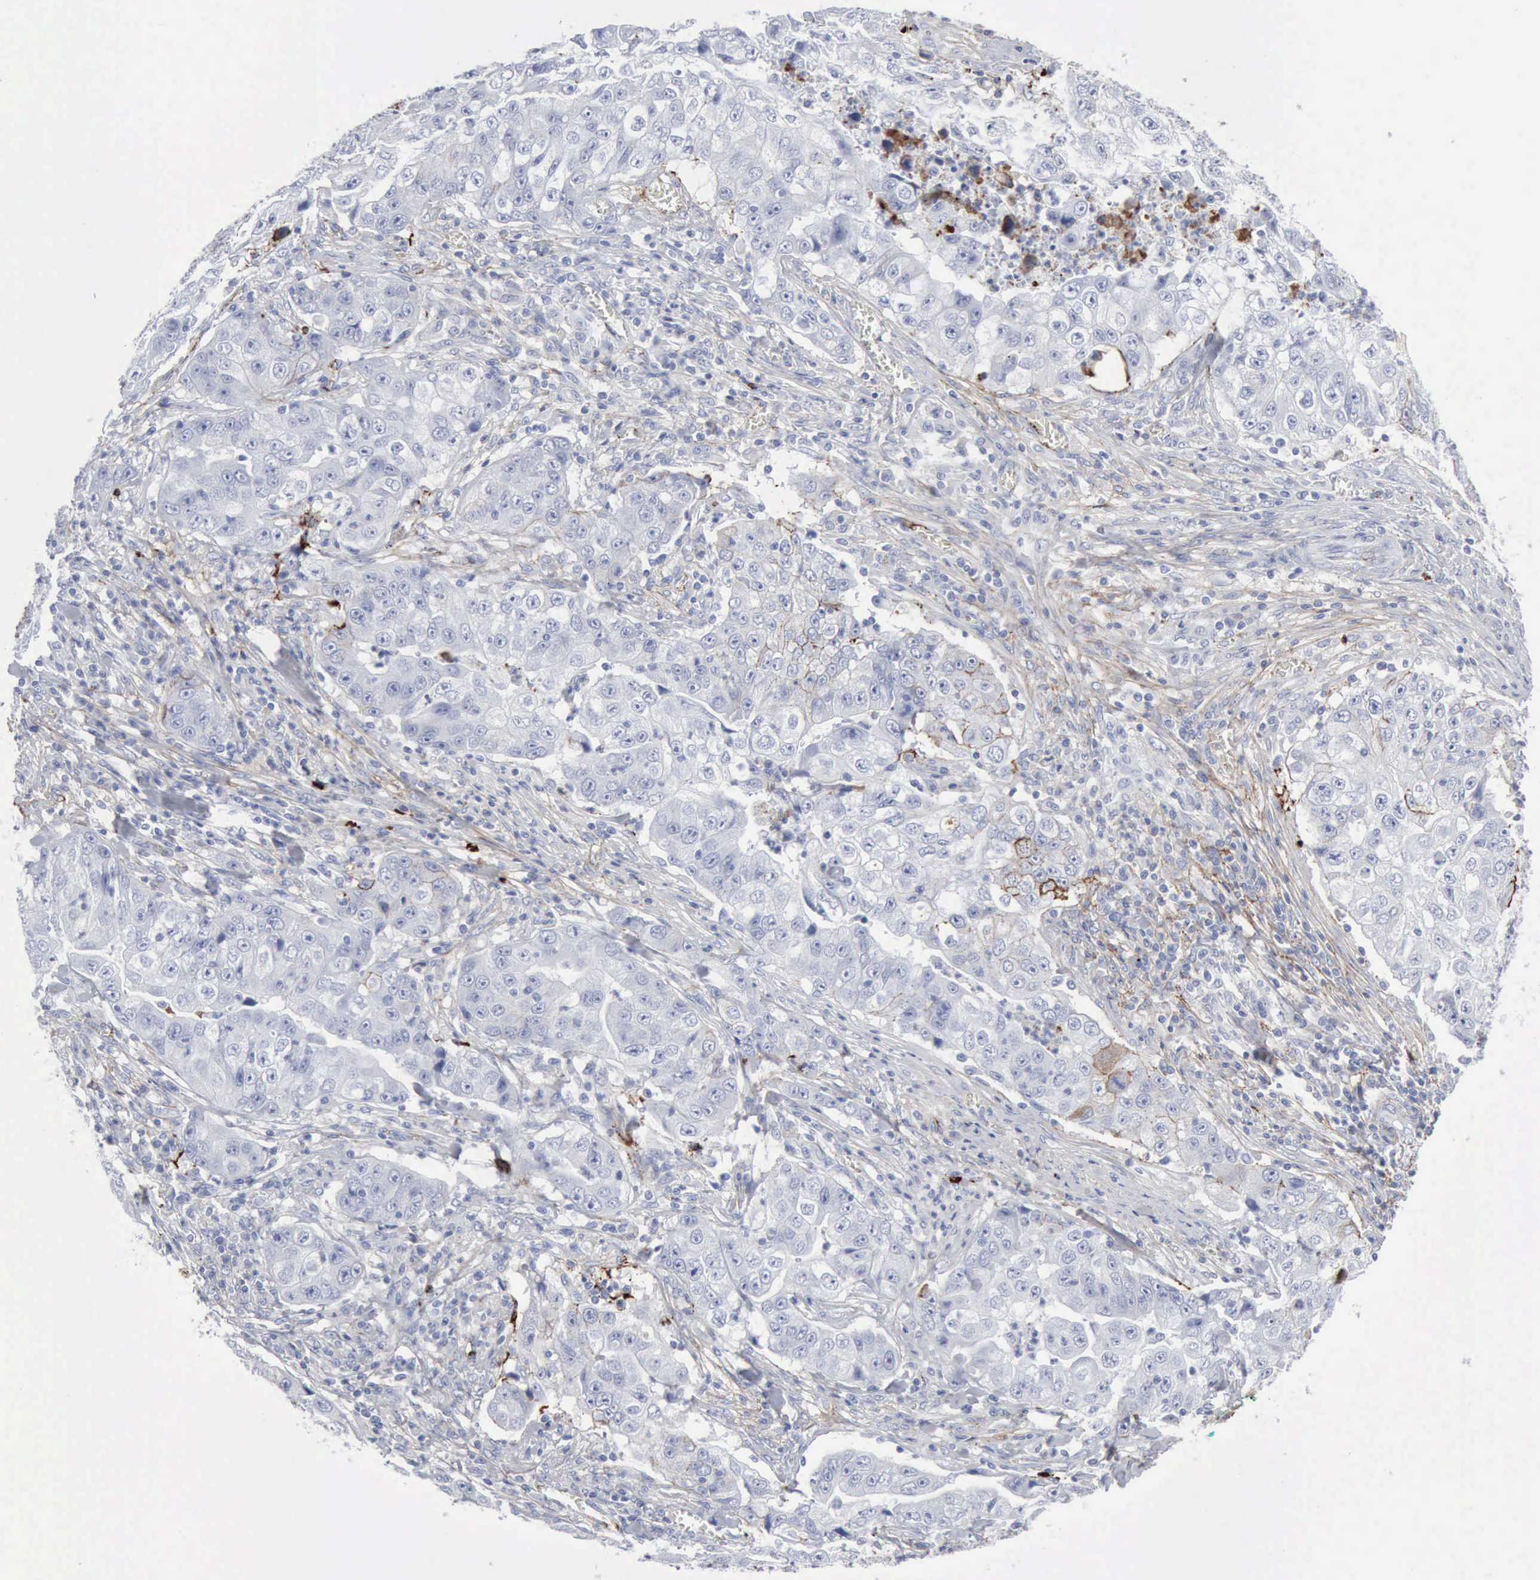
{"staining": {"intensity": "strong", "quantity": "<25%", "location": "cytoplasmic/membranous"}, "tissue": "lung cancer", "cell_type": "Tumor cells", "image_type": "cancer", "snomed": [{"axis": "morphology", "description": "Squamous cell carcinoma, NOS"}, {"axis": "topography", "description": "Lung"}], "caption": "About <25% of tumor cells in lung squamous cell carcinoma show strong cytoplasmic/membranous protein positivity as visualized by brown immunohistochemical staining.", "gene": "C4BPA", "patient": {"sex": "male", "age": 64}}